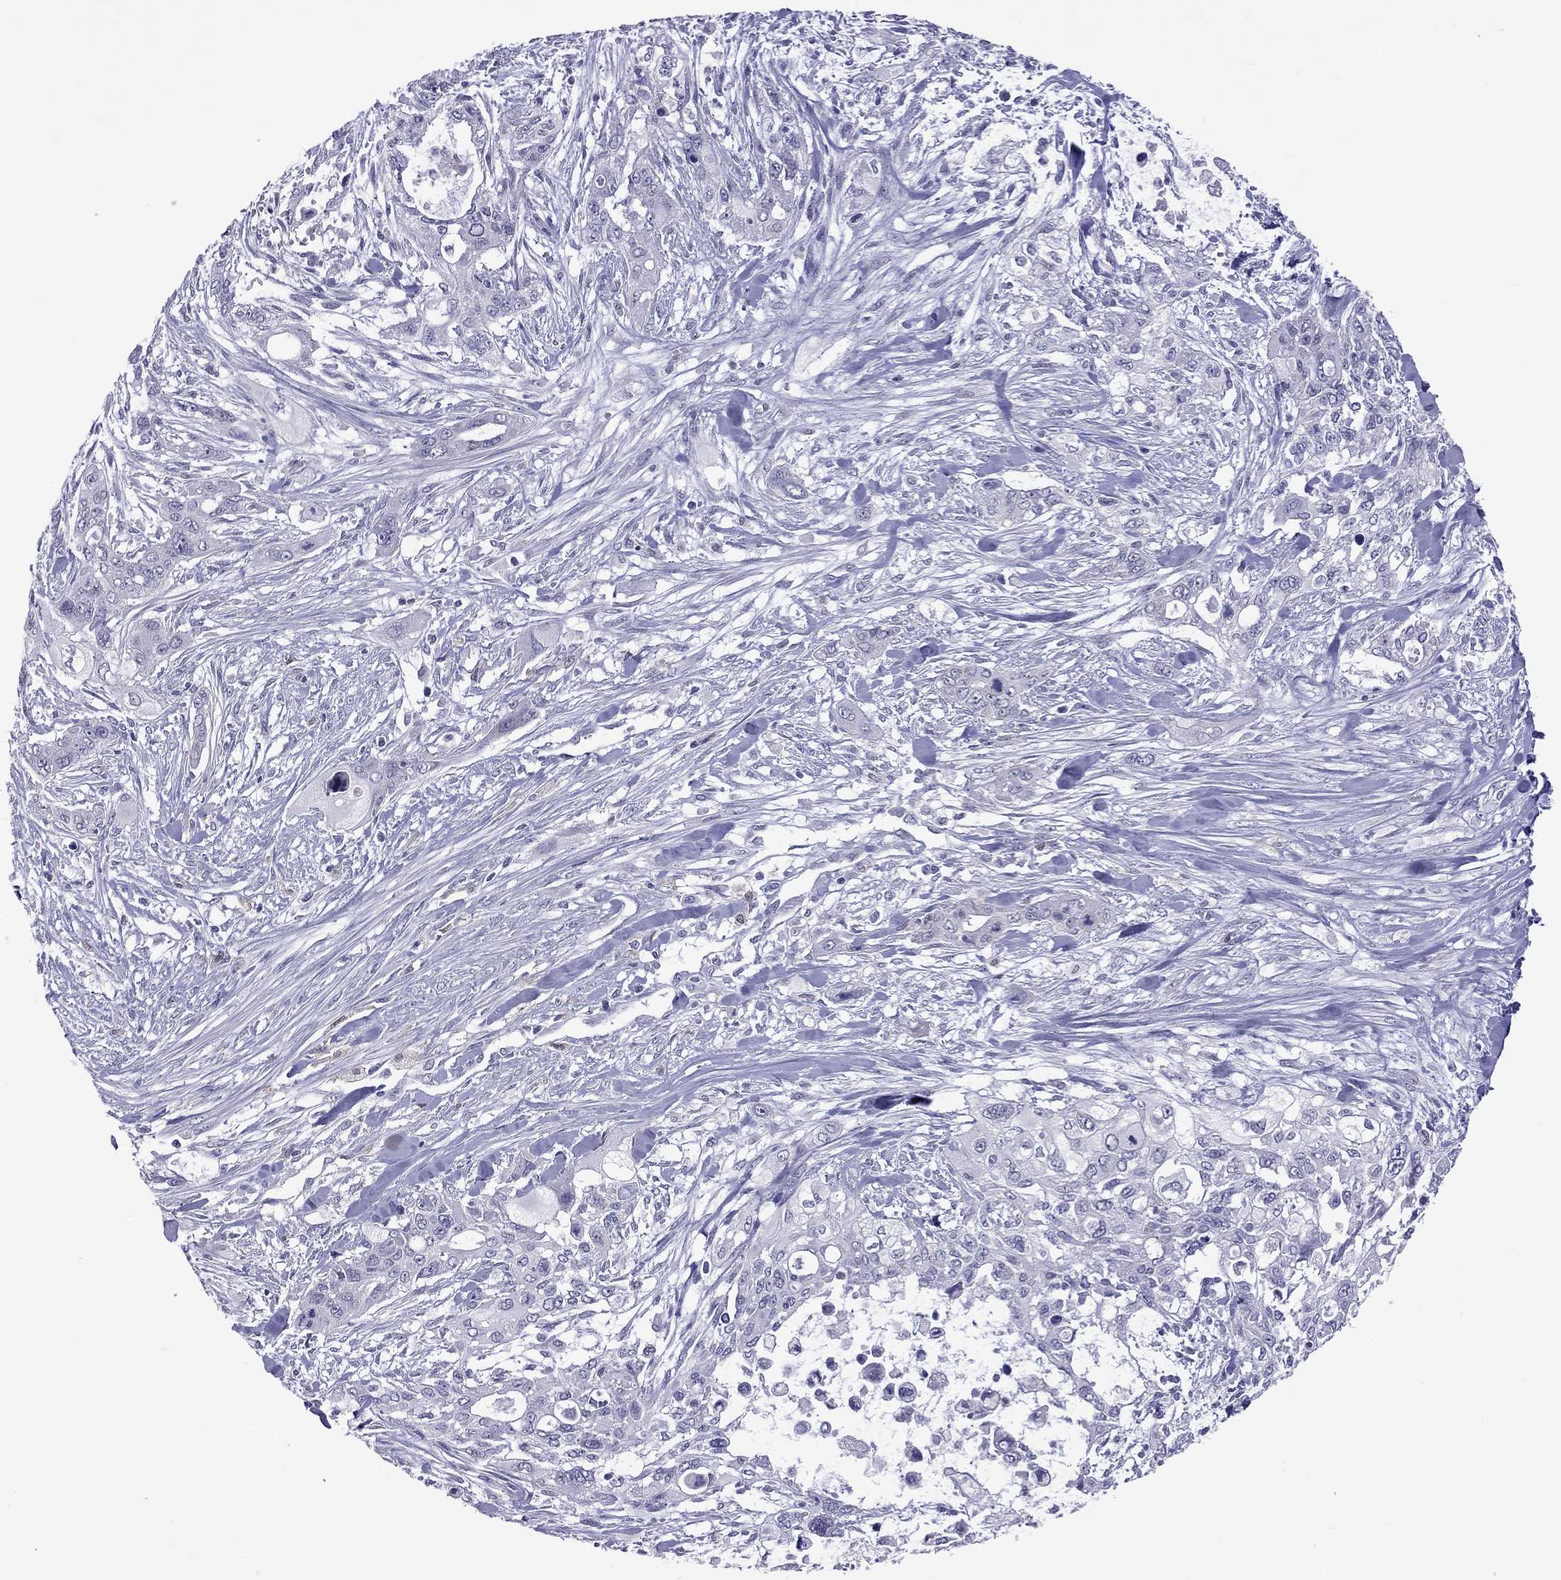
{"staining": {"intensity": "negative", "quantity": "none", "location": "none"}, "tissue": "pancreatic cancer", "cell_type": "Tumor cells", "image_type": "cancer", "snomed": [{"axis": "morphology", "description": "Adenocarcinoma, NOS"}, {"axis": "topography", "description": "Pancreas"}], "caption": "Pancreatic cancer (adenocarcinoma) was stained to show a protein in brown. There is no significant expression in tumor cells.", "gene": "PPP1R3A", "patient": {"sex": "male", "age": 47}}